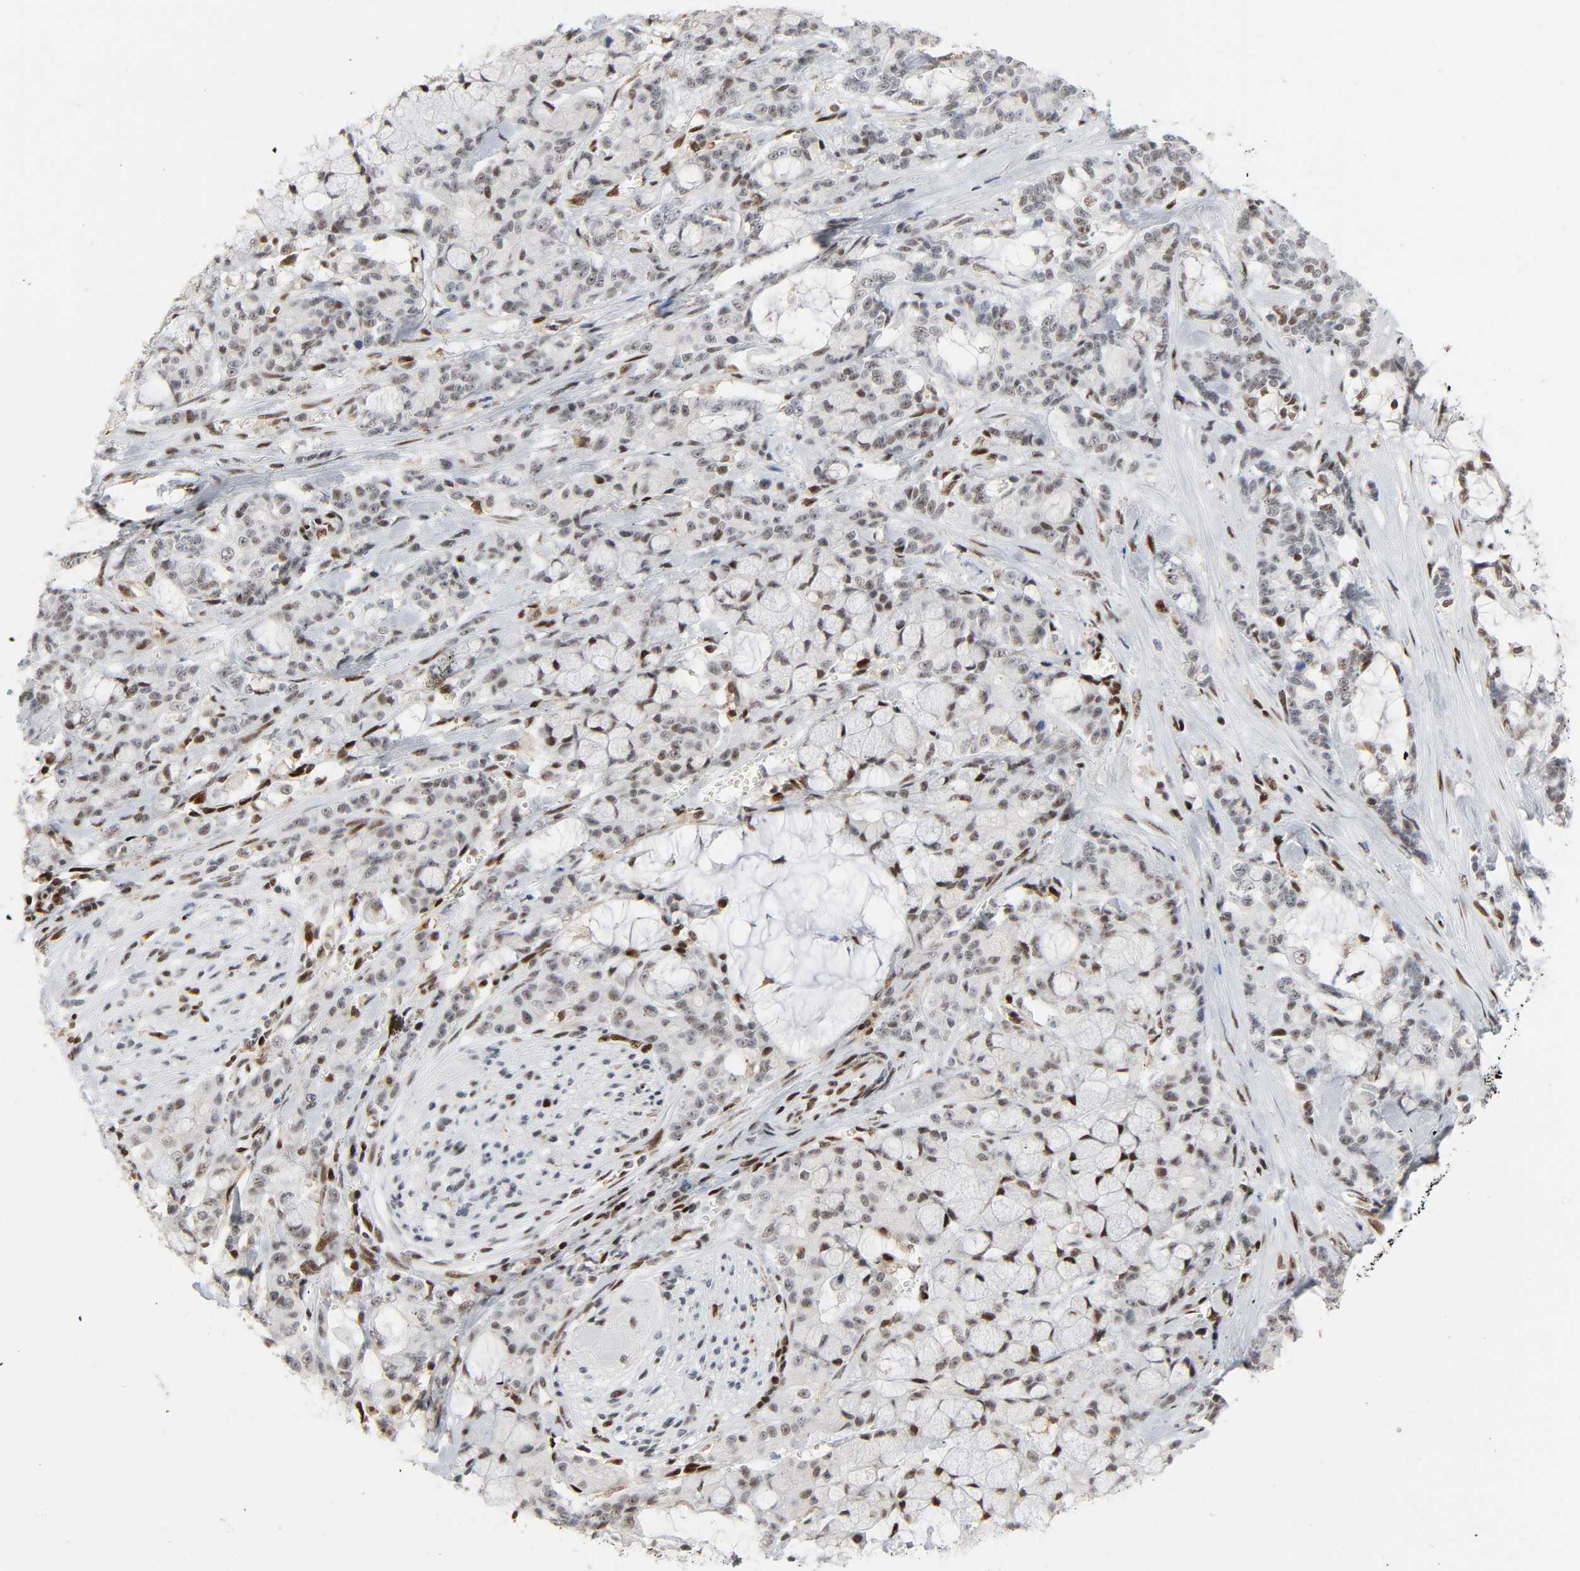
{"staining": {"intensity": "moderate", "quantity": ">75%", "location": "nuclear"}, "tissue": "pancreatic cancer", "cell_type": "Tumor cells", "image_type": "cancer", "snomed": [{"axis": "morphology", "description": "Adenocarcinoma, NOS"}, {"axis": "topography", "description": "Pancreas"}], "caption": "Immunohistochemical staining of human adenocarcinoma (pancreatic) shows medium levels of moderate nuclear protein expression in approximately >75% of tumor cells. The staining was performed using DAB (3,3'-diaminobenzidine), with brown indicating positive protein expression. Nuclei are stained blue with hematoxylin.", "gene": "WAS", "patient": {"sex": "female", "age": 73}}